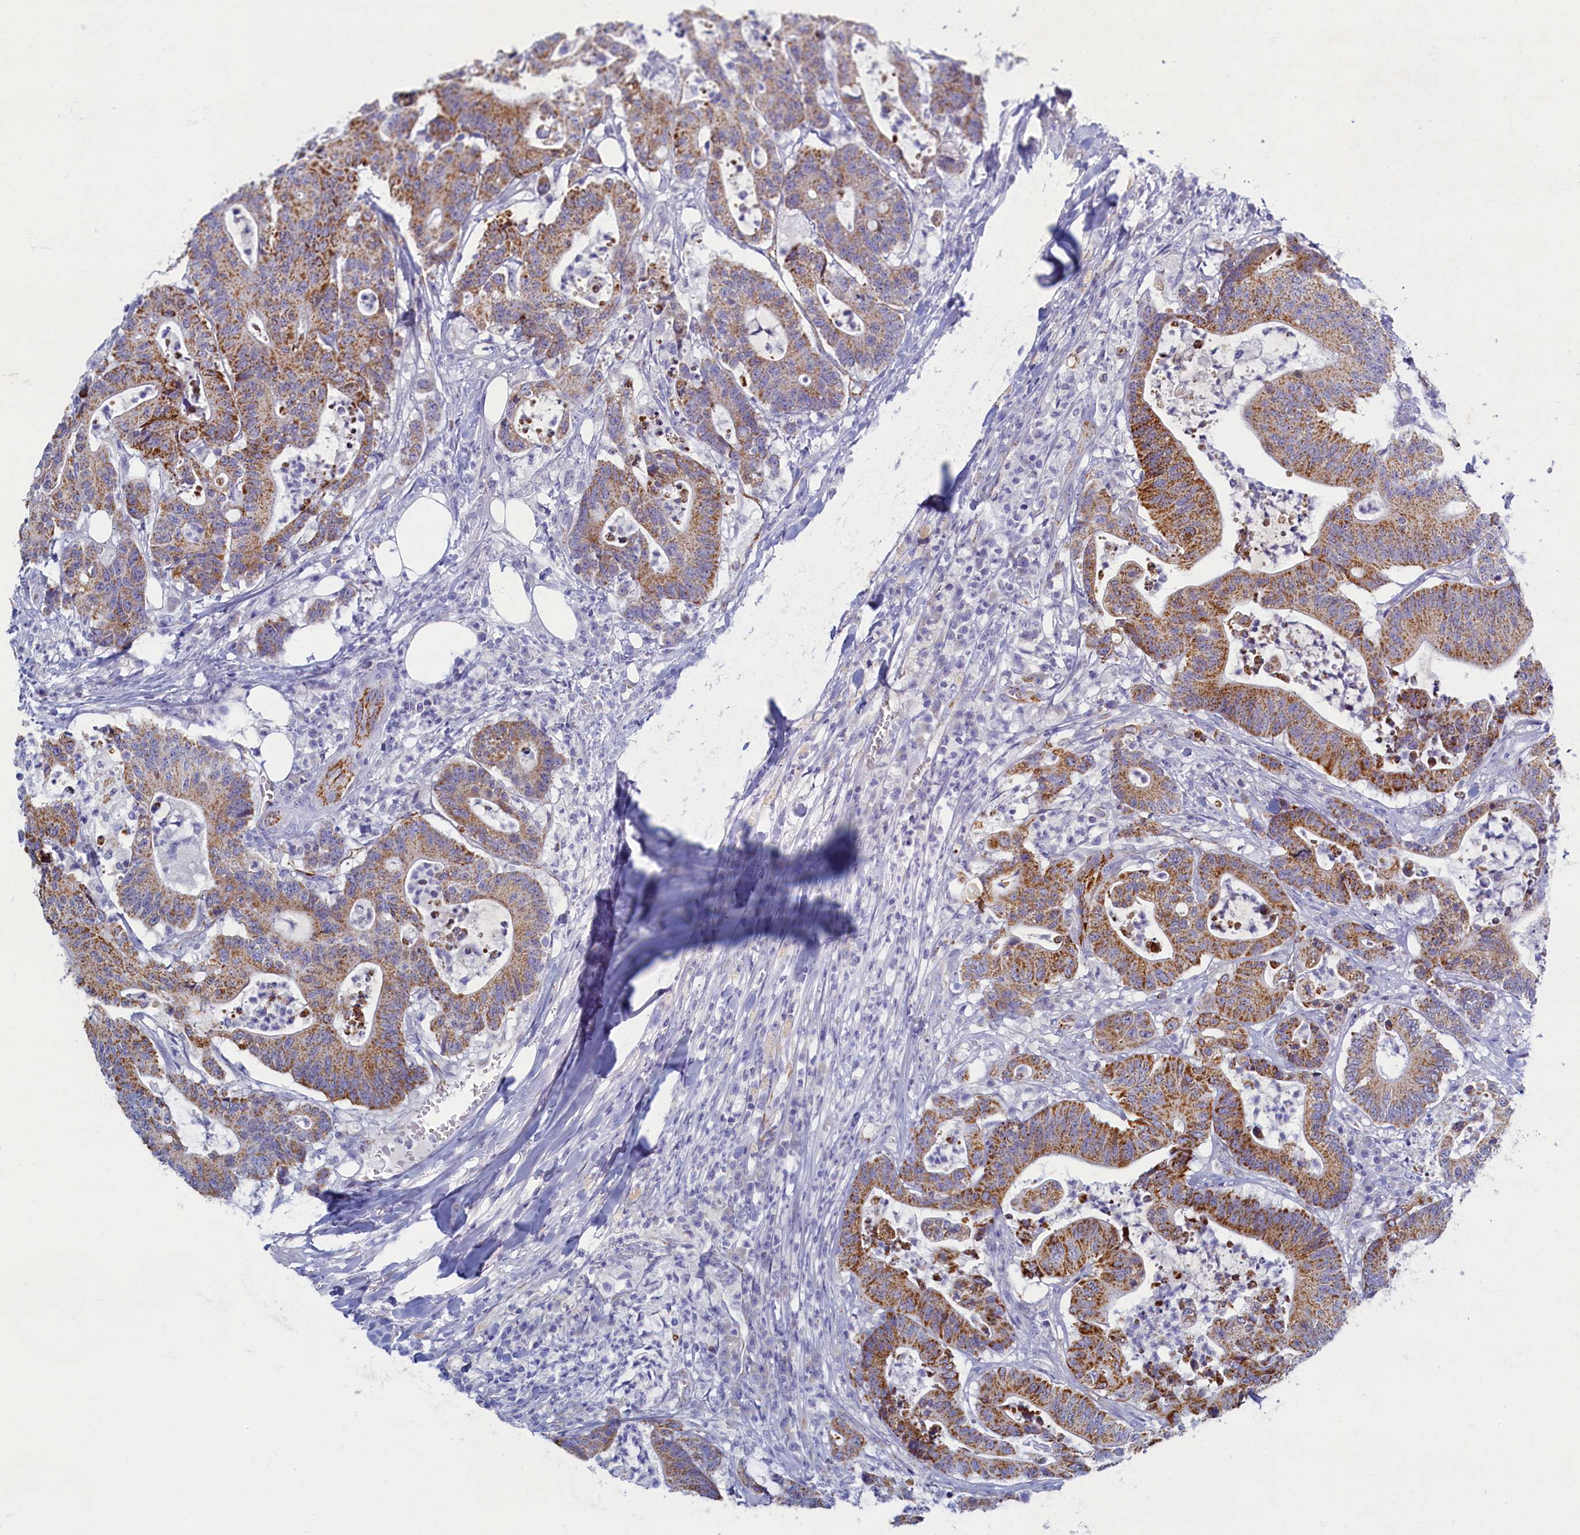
{"staining": {"intensity": "moderate", "quantity": ">75%", "location": "cytoplasmic/membranous"}, "tissue": "colorectal cancer", "cell_type": "Tumor cells", "image_type": "cancer", "snomed": [{"axis": "morphology", "description": "Adenocarcinoma, NOS"}, {"axis": "topography", "description": "Colon"}], "caption": "DAB immunohistochemical staining of colorectal cancer shows moderate cytoplasmic/membranous protein positivity in about >75% of tumor cells.", "gene": "OCIAD2", "patient": {"sex": "female", "age": 84}}